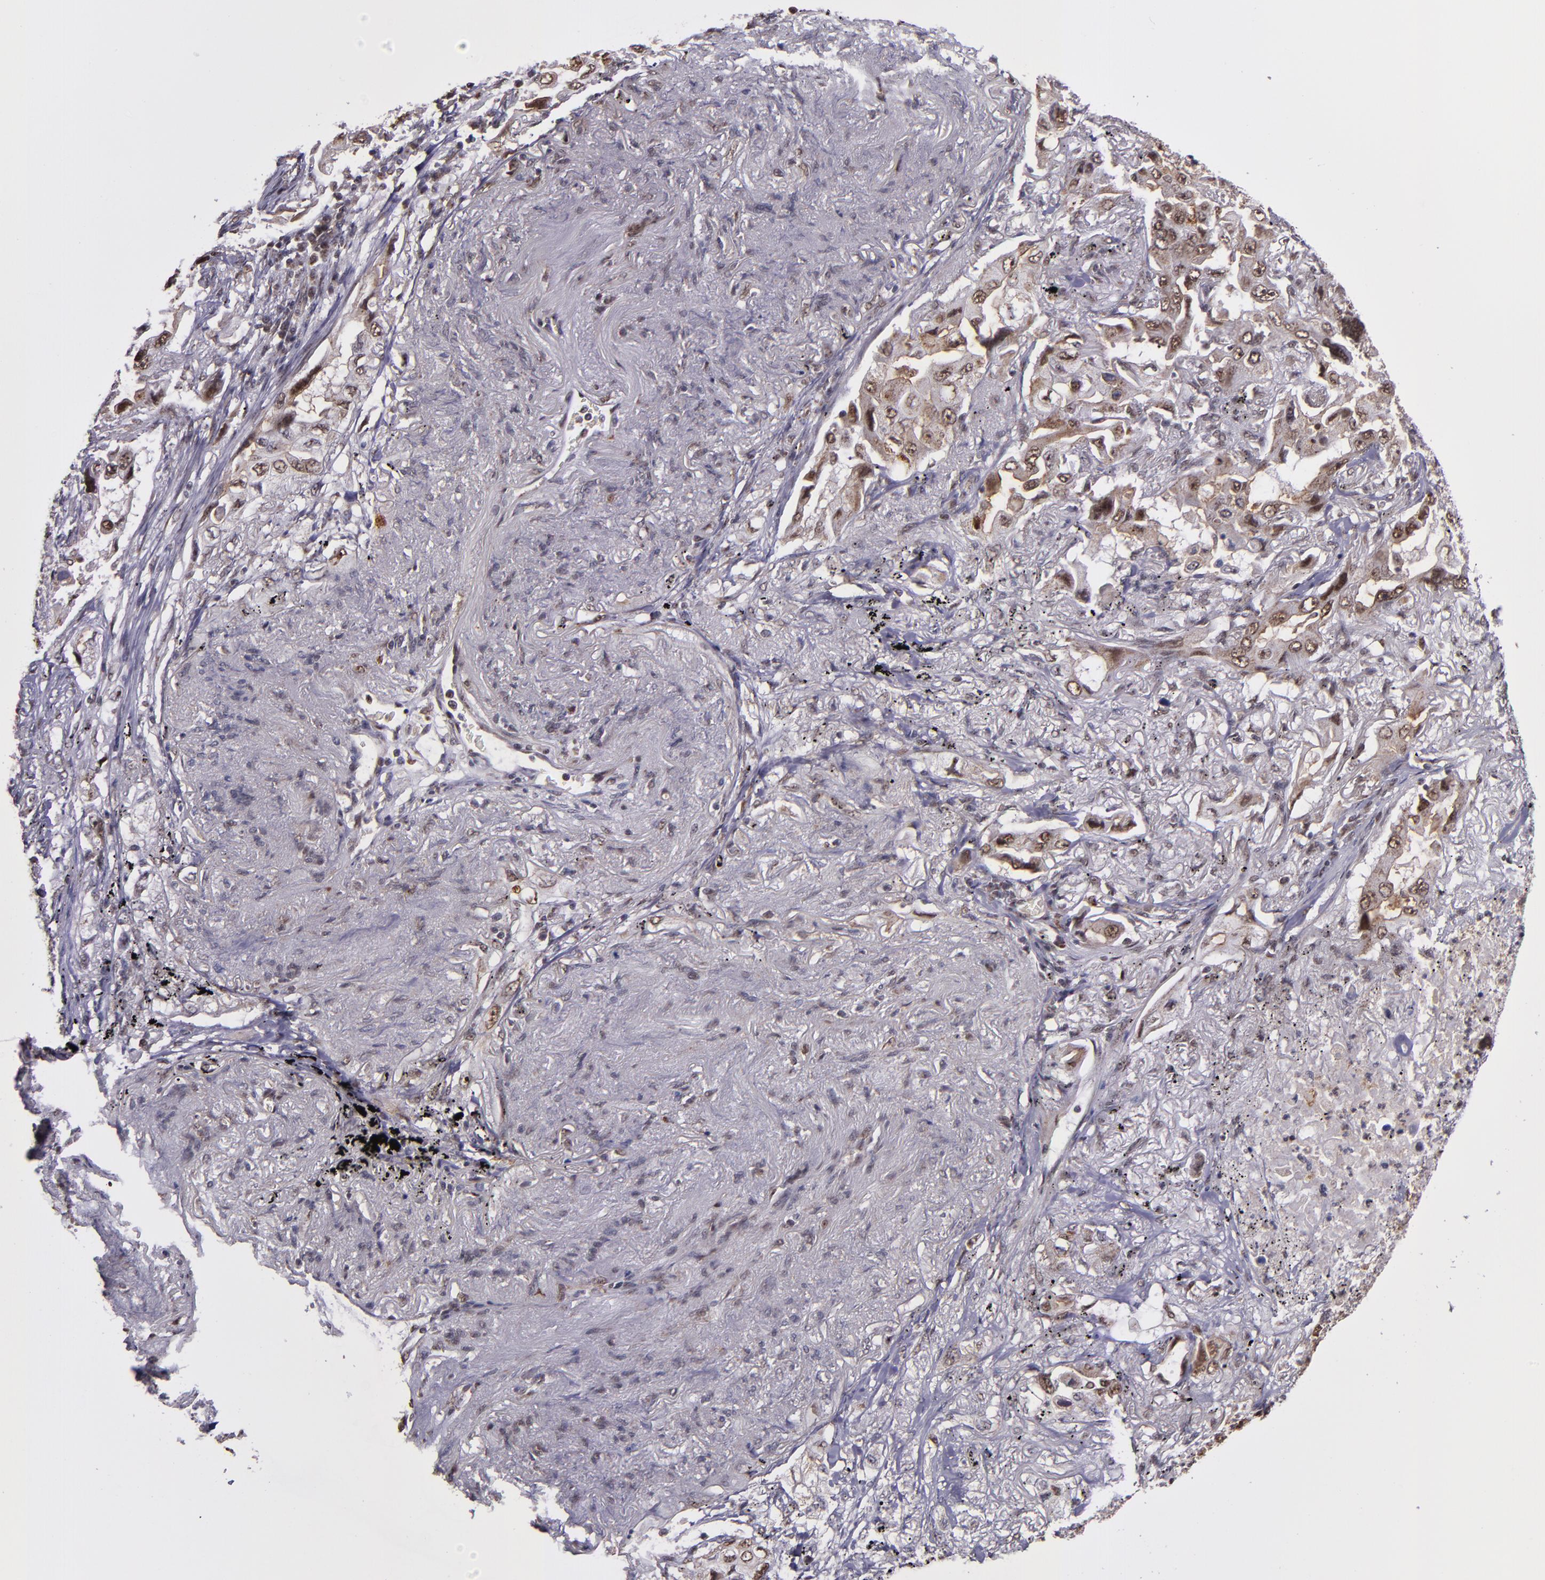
{"staining": {"intensity": "moderate", "quantity": "25%-75%", "location": "cytoplasmic/membranous,nuclear"}, "tissue": "lung cancer", "cell_type": "Tumor cells", "image_type": "cancer", "snomed": [{"axis": "morphology", "description": "Adenocarcinoma, NOS"}, {"axis": "topography", "description": "Lung"}], "caption": "Moderate cytoplasmic/membranous and nuclear protein expression is present in about 25%-75% of tumor cells in lung cancer.", "gene": "CECR2", "patient": {"sex": "female", "age": 65}}